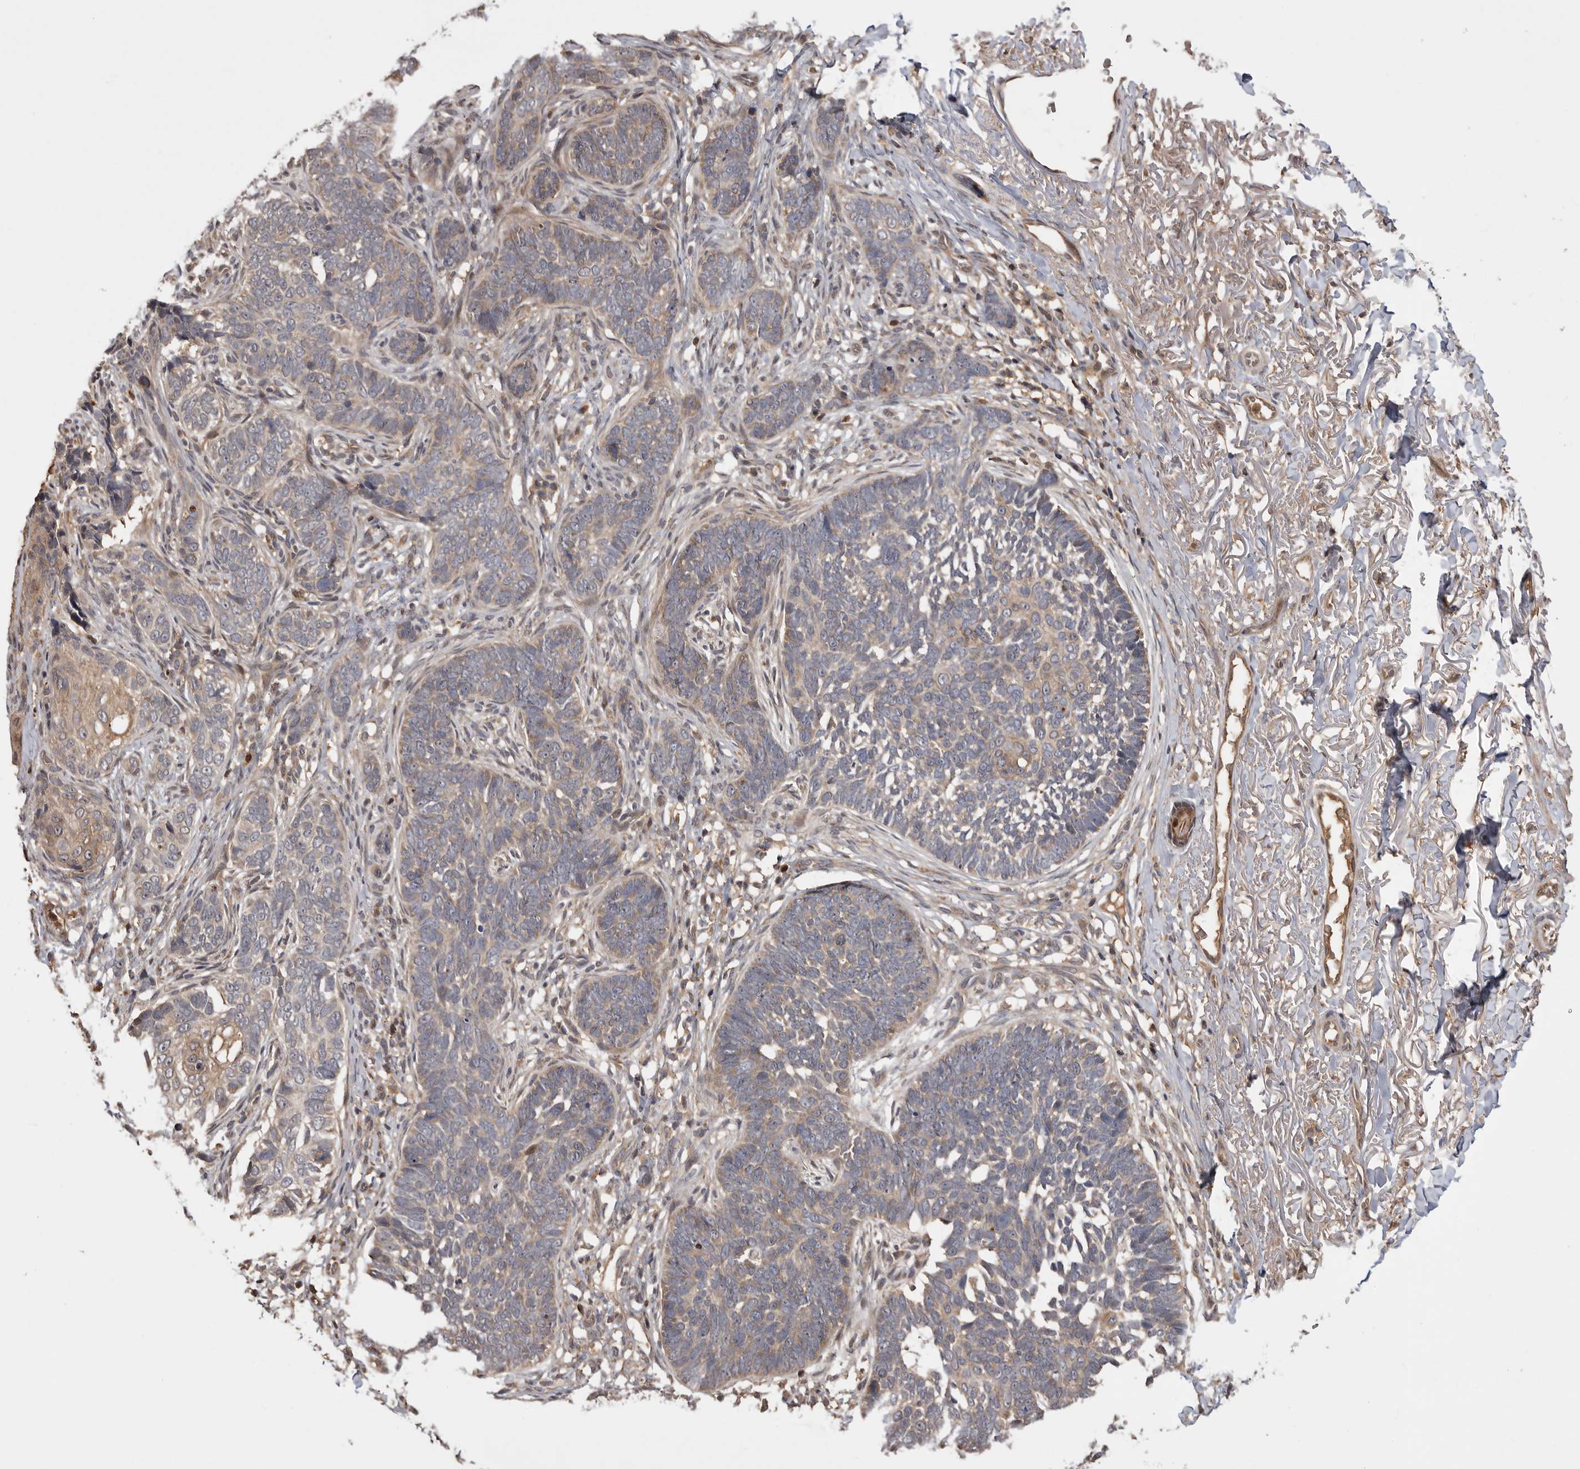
{"staining": {"intensity": "weak", "quantity": "<25%", "location": "cytoplasmic/membranous"}, "tissue": "skin cancer", "cell_type": "Tumor cells", "image_type": "cancer", "snomed": [{"axis": "morphology", "description": "Normal tissue, NOS"}, {"axis": "morphology", "description": "Basal cell carcinoma"}, {"axis": "topography", "description": "Skin"}], "caption": "An IHC histopathology image of basal cell carcinoma (skin) is shown. There is no staining in tumor cells of basal cell carcinoma (skin).", "gene": "VN1R4", "patient": {"sex": "male", "age": 77}}